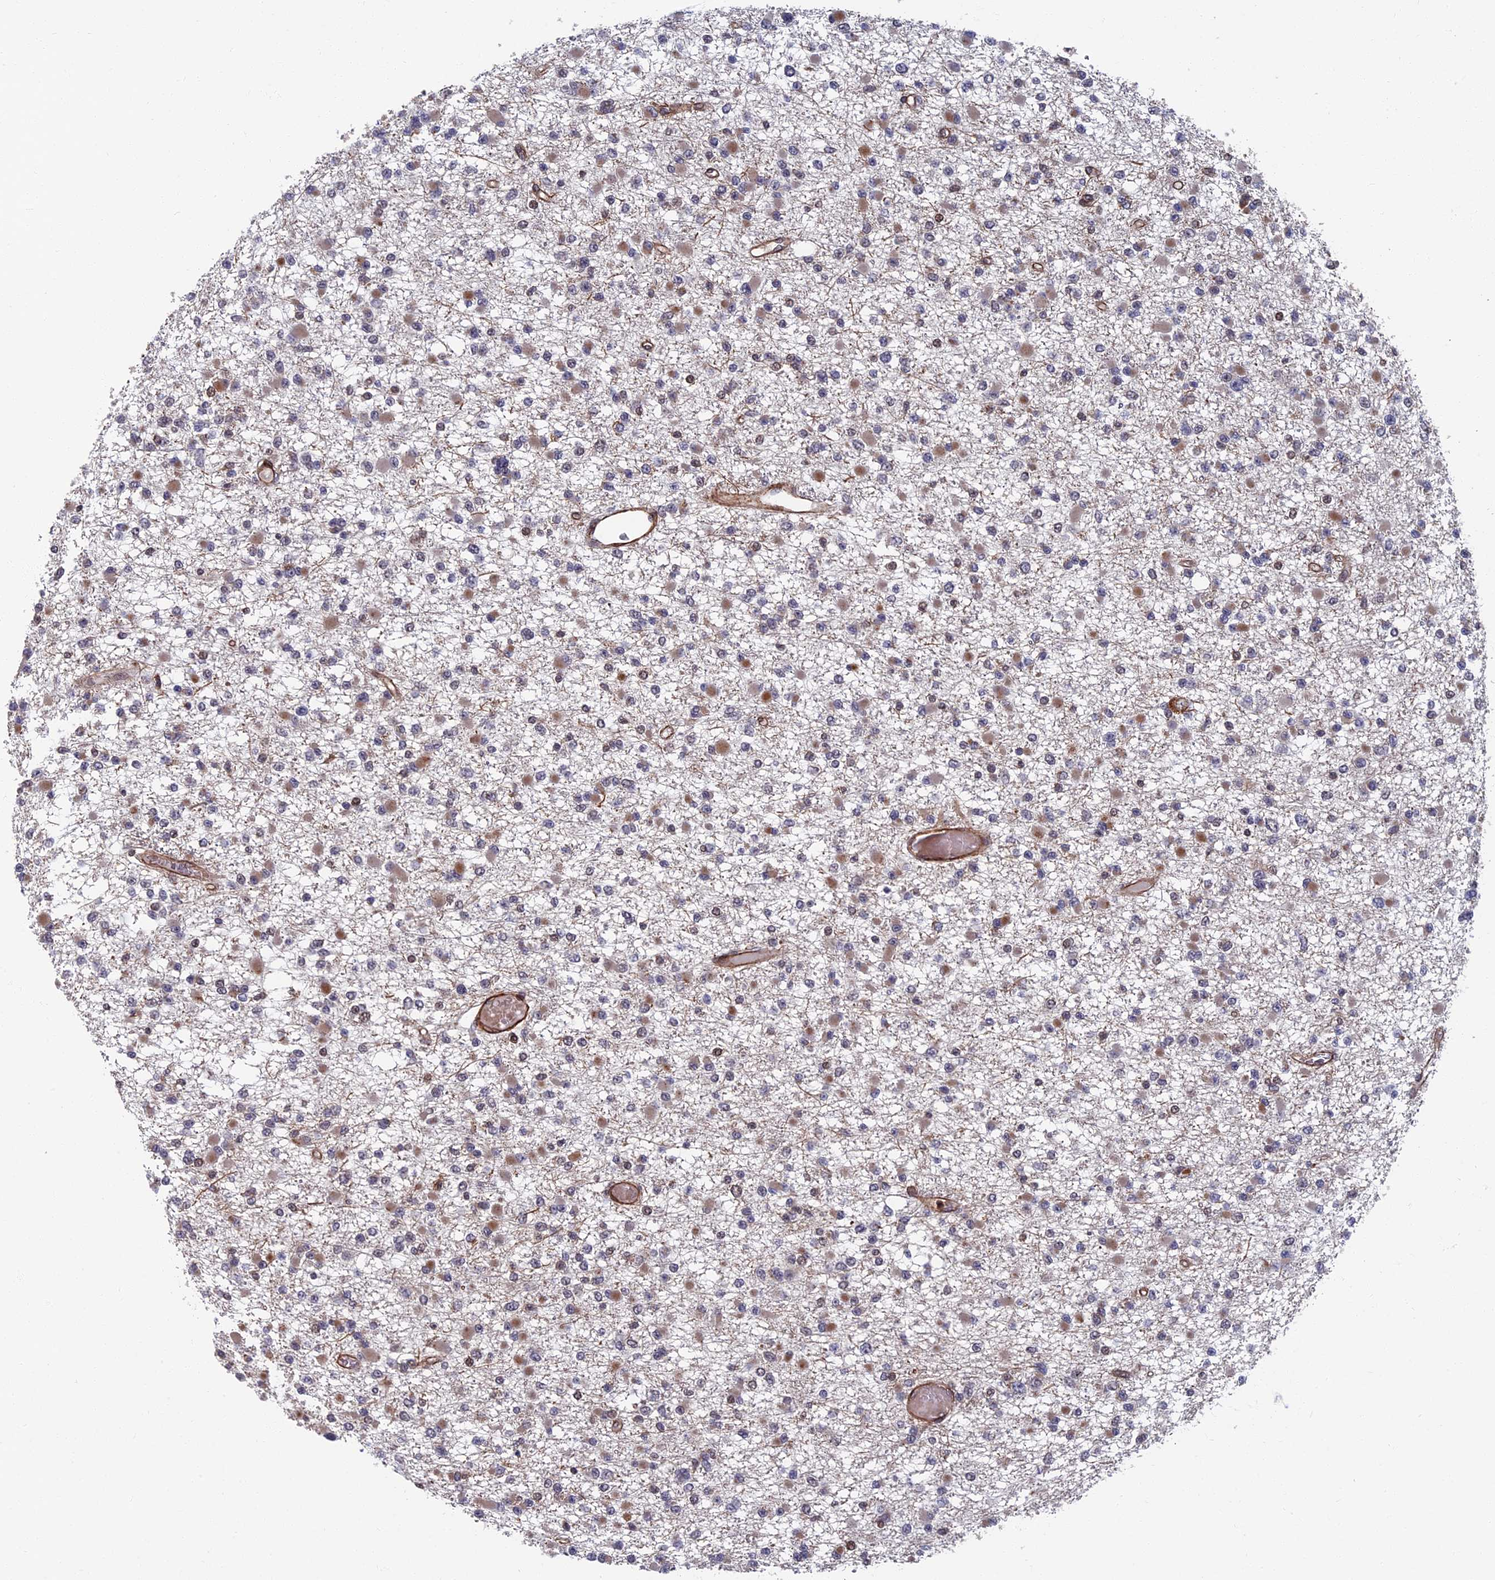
{"staining": {"intensity": "weak", "quantity": "<25%", "location": "cytoplasmic/membranous"}, "tissue": "glioma", "cell_type": "Tumor cells", "image_type": "cancer", "snomed": [{"axis": "morphology", "description": "Glioma, malignant, Low grade"}, {"axis": "topography", "description": "Brain"}], "caption": "Tumor cells show no significant protein staining in malignant glioma (low-grade).", "gene": "CTDP1", "patient": {"sex": "female", "age": 22}}